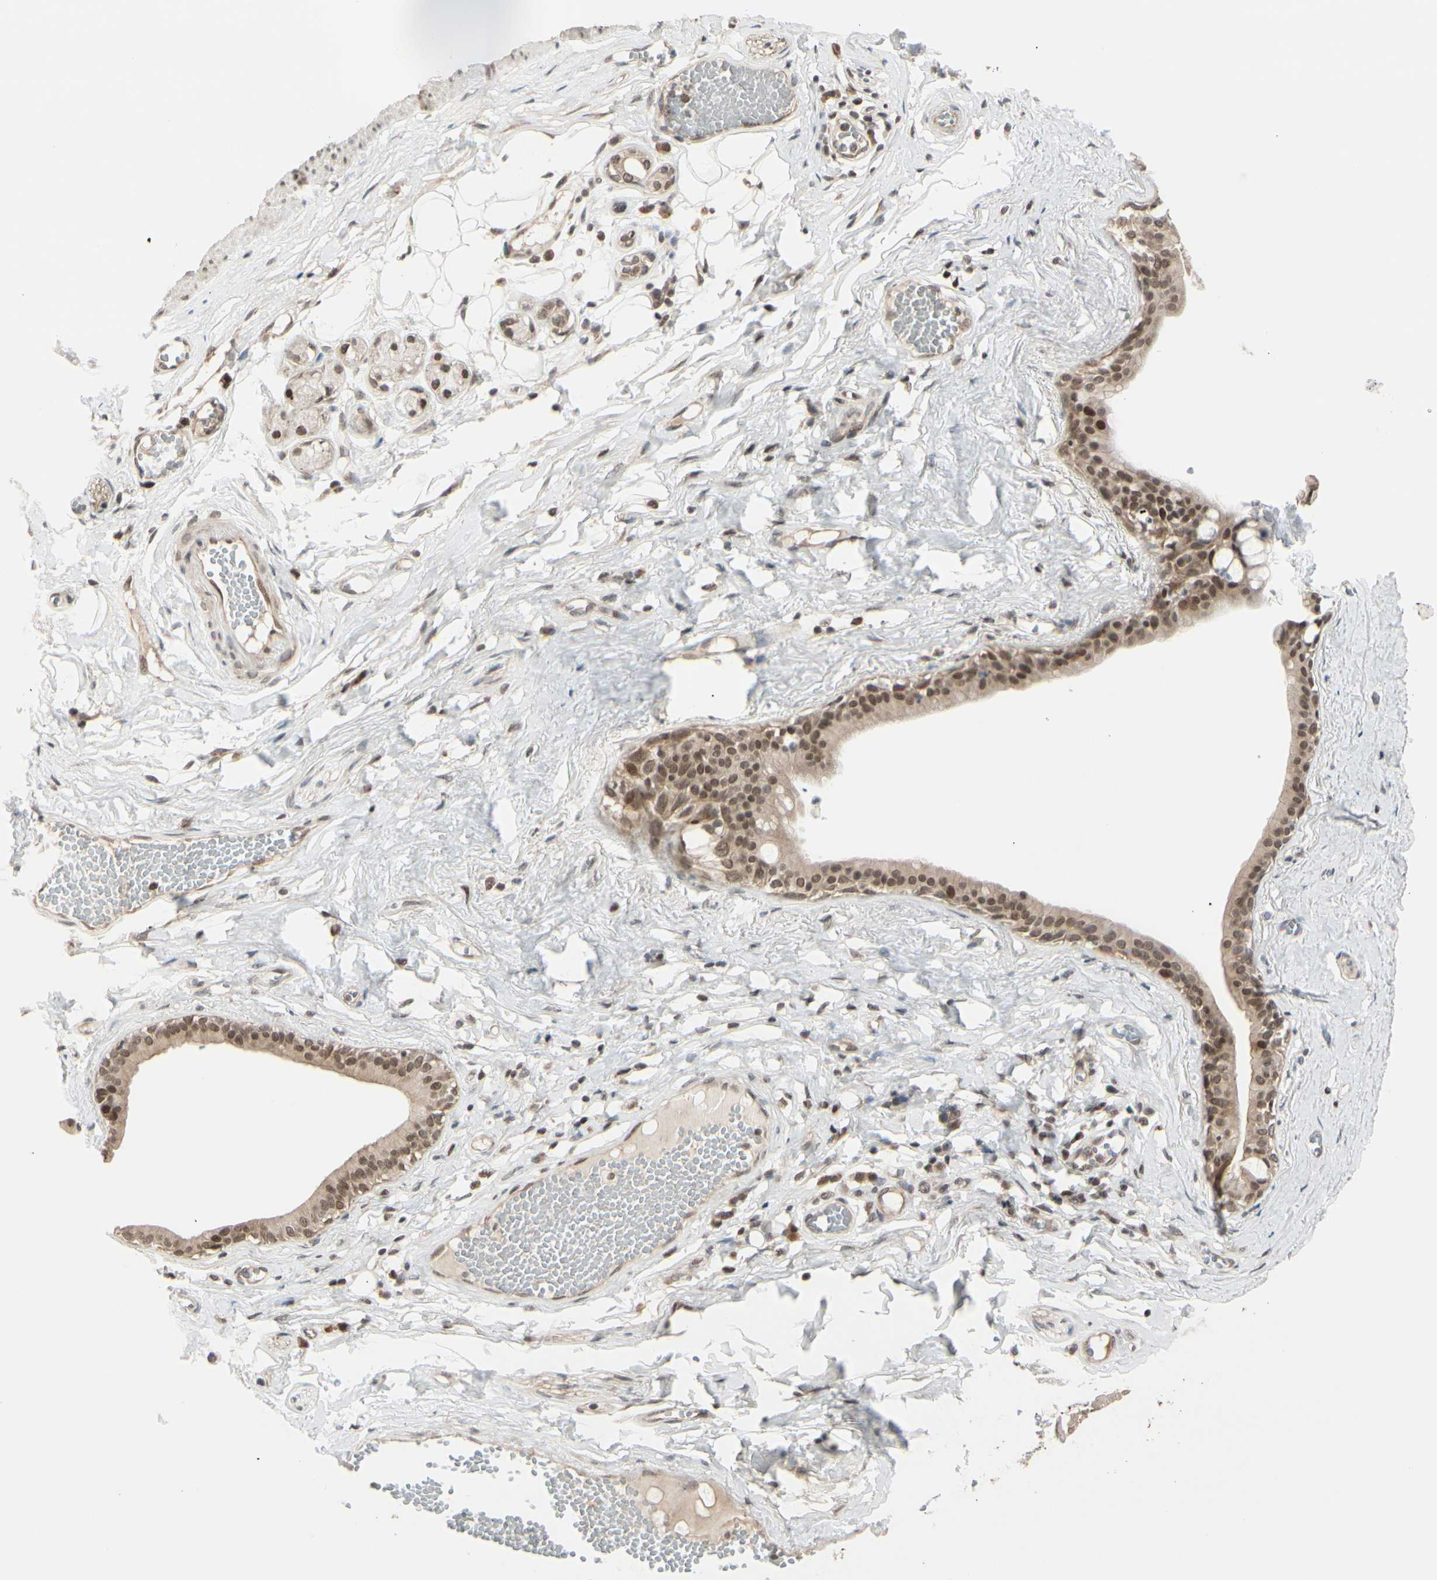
{"staining": {"intensity": "moderate", "quantity": "25%-75%", "location": "cytoplasmic/membranous,nuclear"}, "tissue": "adipose tissue", "cell_type": "Adipocytes", "image_type": "normal", "snomed": [{"axis": "morphology", "description": "Normal tissue, NOS"}, {"axis": "morphology", "description": "Inflammation, NOS"}, {"axis": "topography", "description": "Vascular tissue"}, {"axis": "topography", "description": "Salivary gland"}], "caption": "A high-resolution photomicrograph shows immunohistochemistry (IHC) staining of unremarkable adipose tissue, which demonstrates moderate cytoplasmic/membranous,nuclear positivity in approximately 25%-75% of adipocytes.", "gene": "BRMS1", "patient": {"sex": "female", "age": 75}}